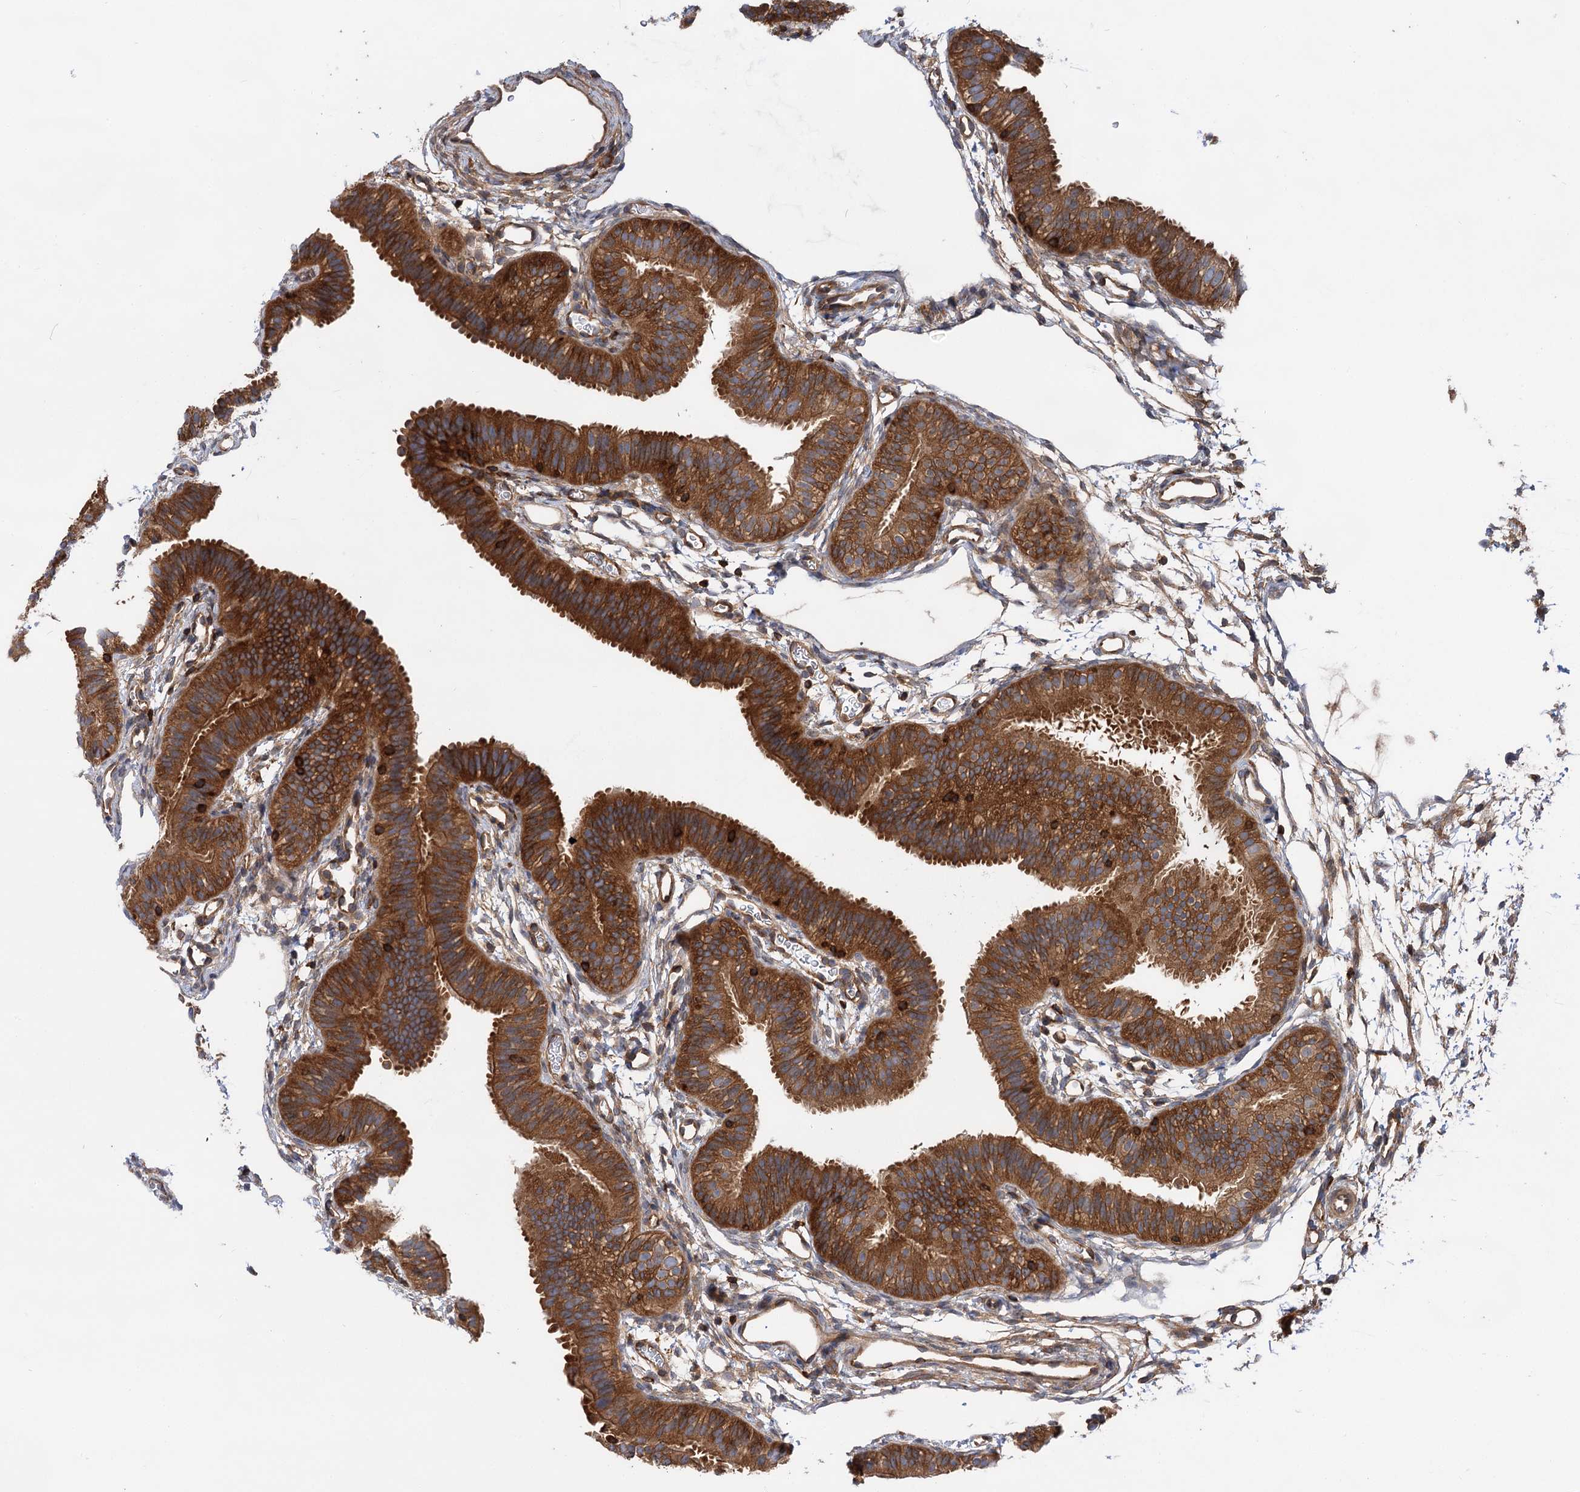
{"staining": {"intensity": "strong", "quantity": ">75%", "location": "cytoplasmic/membranous"}, "tissue": "fallopian tube", "cell_type": "Glandular cells", "image_type": "normal", "snomed": [{"axis": "morphology", "description": "Normal tissue, NOS"}, {"axis": "topography", "description": "Fallopian tube"}], "caption": "This image demonstrates IHC staining of benign human fallopian tube, with high strong cytoplasmic/membranous positivity in approximately >75% of glandular cells.", "gene": "PACS1", "patient": {"sex": "female", "age": 35}}